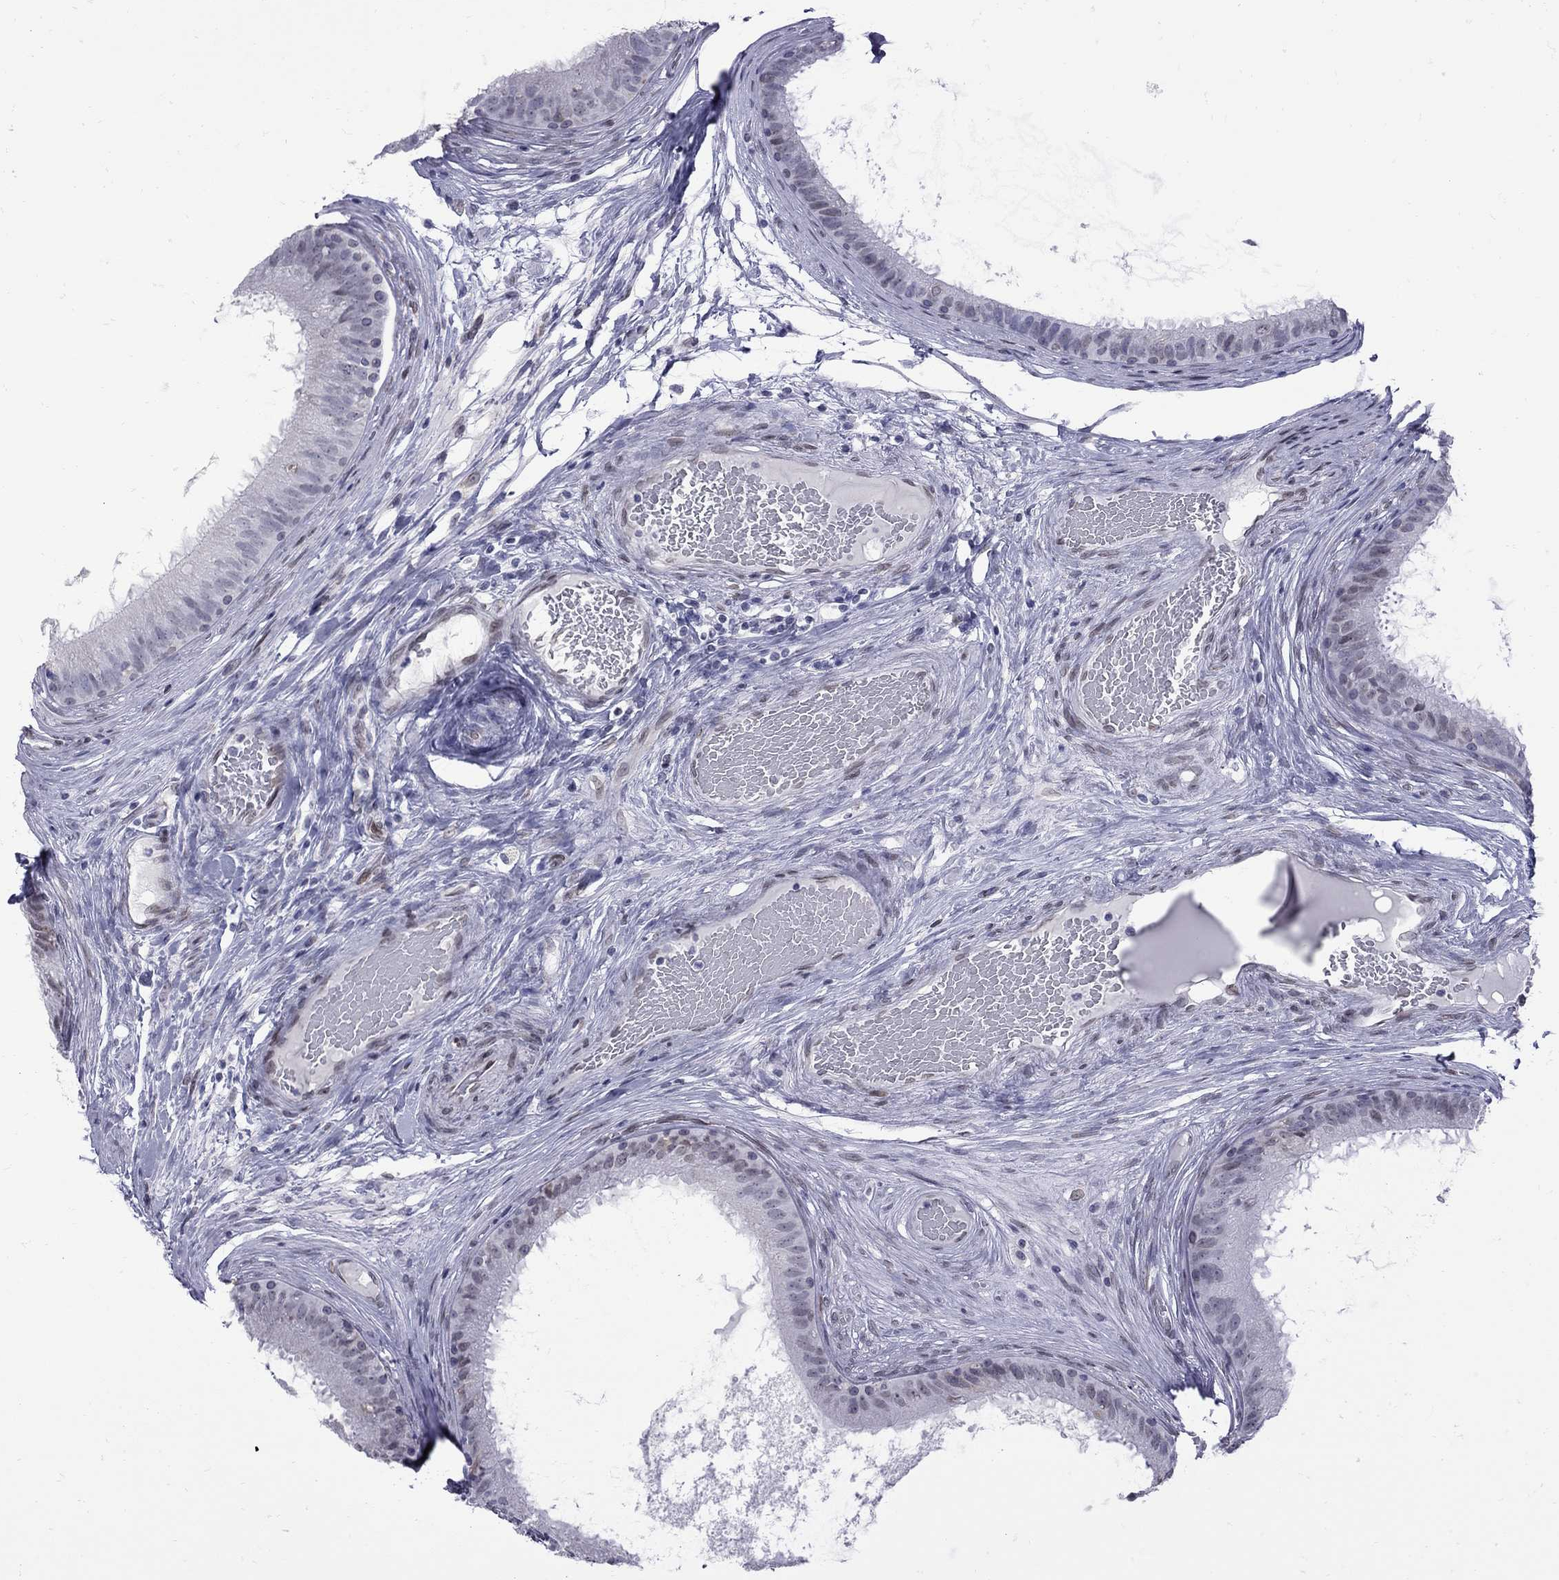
{"staining": {"intensity": "negative", "quantity": "none", "location": "none"}, "tissue": "epididymis", "cell_type": "Glandular cells", "image_type": "normal", "snomed": [{"axis": "morphology", "description": "Normal tissue, NOS"}, {"axis": "topography", "description": "Epididymis"}], "caption": "Immunohistochemical staining of normal epididymis displays no significant staining in glandular cells. The staining is performed using DAB brown chromogen with nuclei counter-stained in using hematoxylin.", "gene": "CLTCL1", "patient": {"sex": "male", "age": 59}}